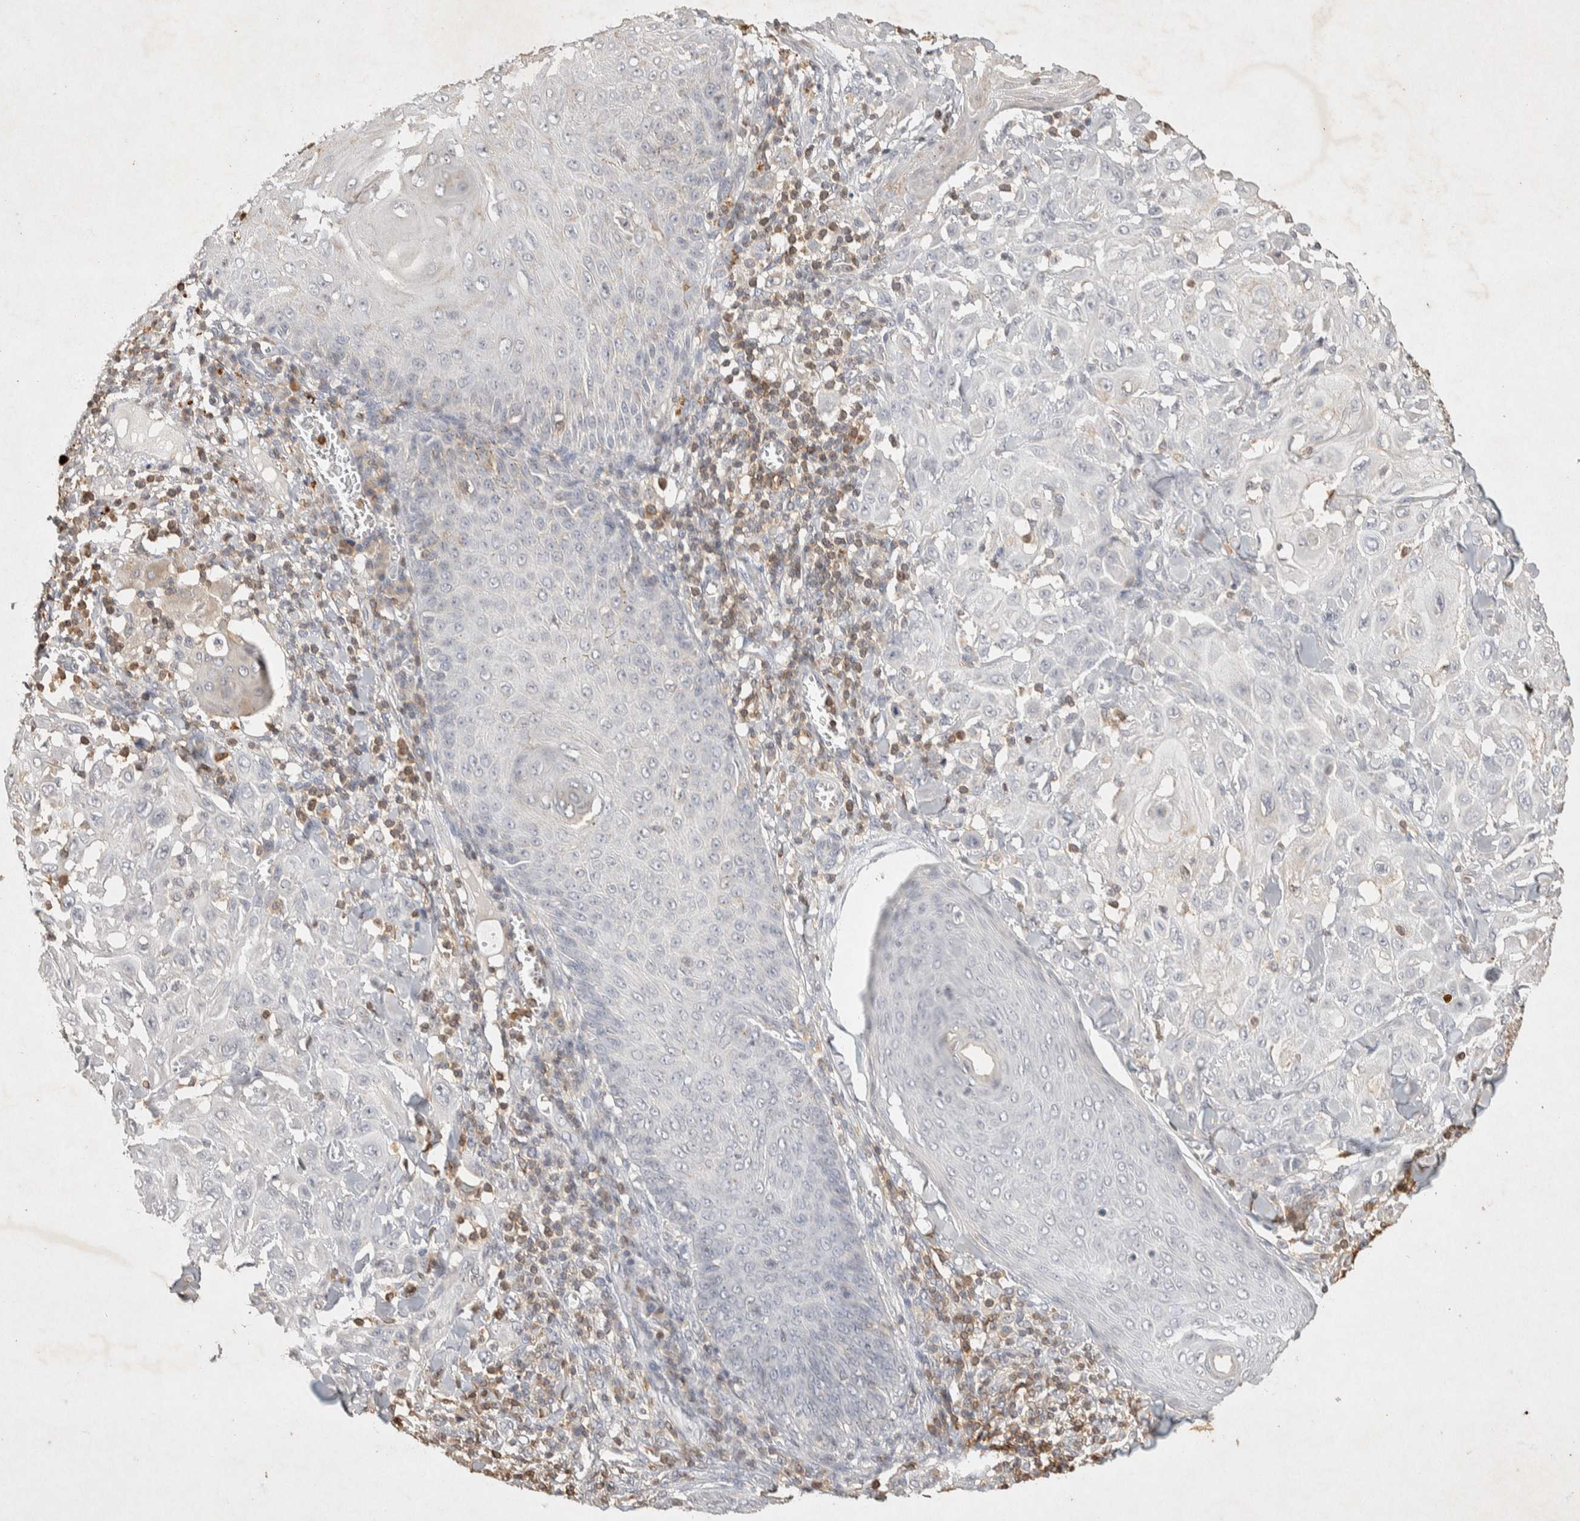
{"staining": {"intensity": "negative", "quantity": "none", "location": "none"}, "tissue": "skin cancer", "cell_type": "Tumor cells", "image_type": "cancer", "snomed": [{"axis": "morphology", "description": "Squamous cell carcinoma, NOS"}, {"axis": "topography", "description": "Skin"}], "caption": "Immunohistochemistry (IHC) photomicrograph of neoplastic tissue: human skin cancer stained with DAB displays no significant protein positivity in tumor cells.", "gene": "RAC2", "patient": {"sex": "male", "age": 24}}